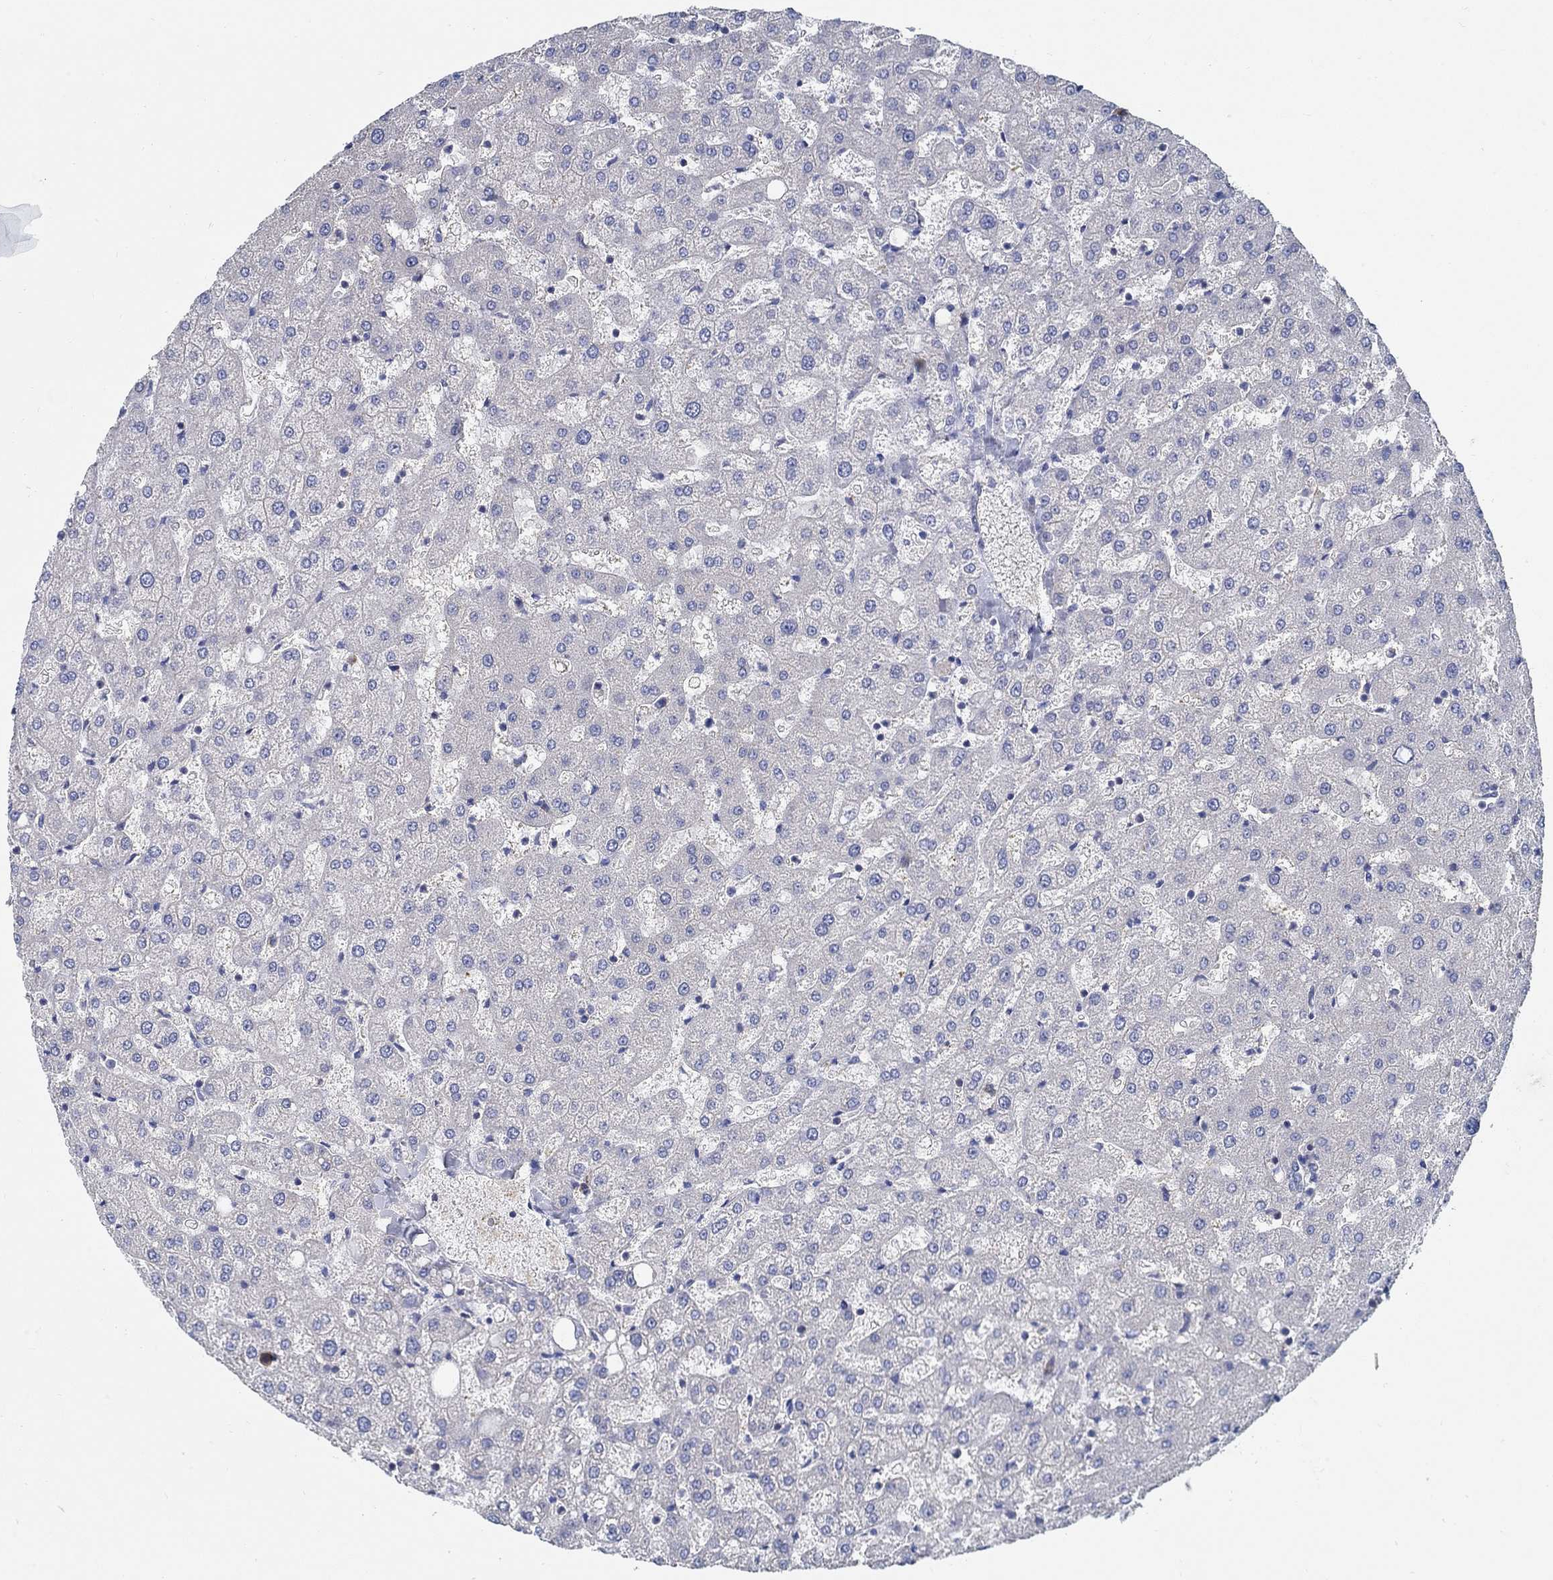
{"staining": {"intensity": "negative", "quantity": "none", "location": "none"}, "tissue": "liver", "cell_type": "Cholangiocytes", "image_type": "normal", "snomed": [{"axis": "morphology", "description": "Normal tissue, NOS"}, {"axis": "topography", "description": "Liver"}], "caption": "This histopathology image is of unremarkable liver stained with immunohistochemistry (IHC) to label a protein in brown with the nuclei are counter-stained blue. There is no staining in cholangiocytes.", "gene": "C15orf39", "patient": {"sex": "female", "age": 50}}